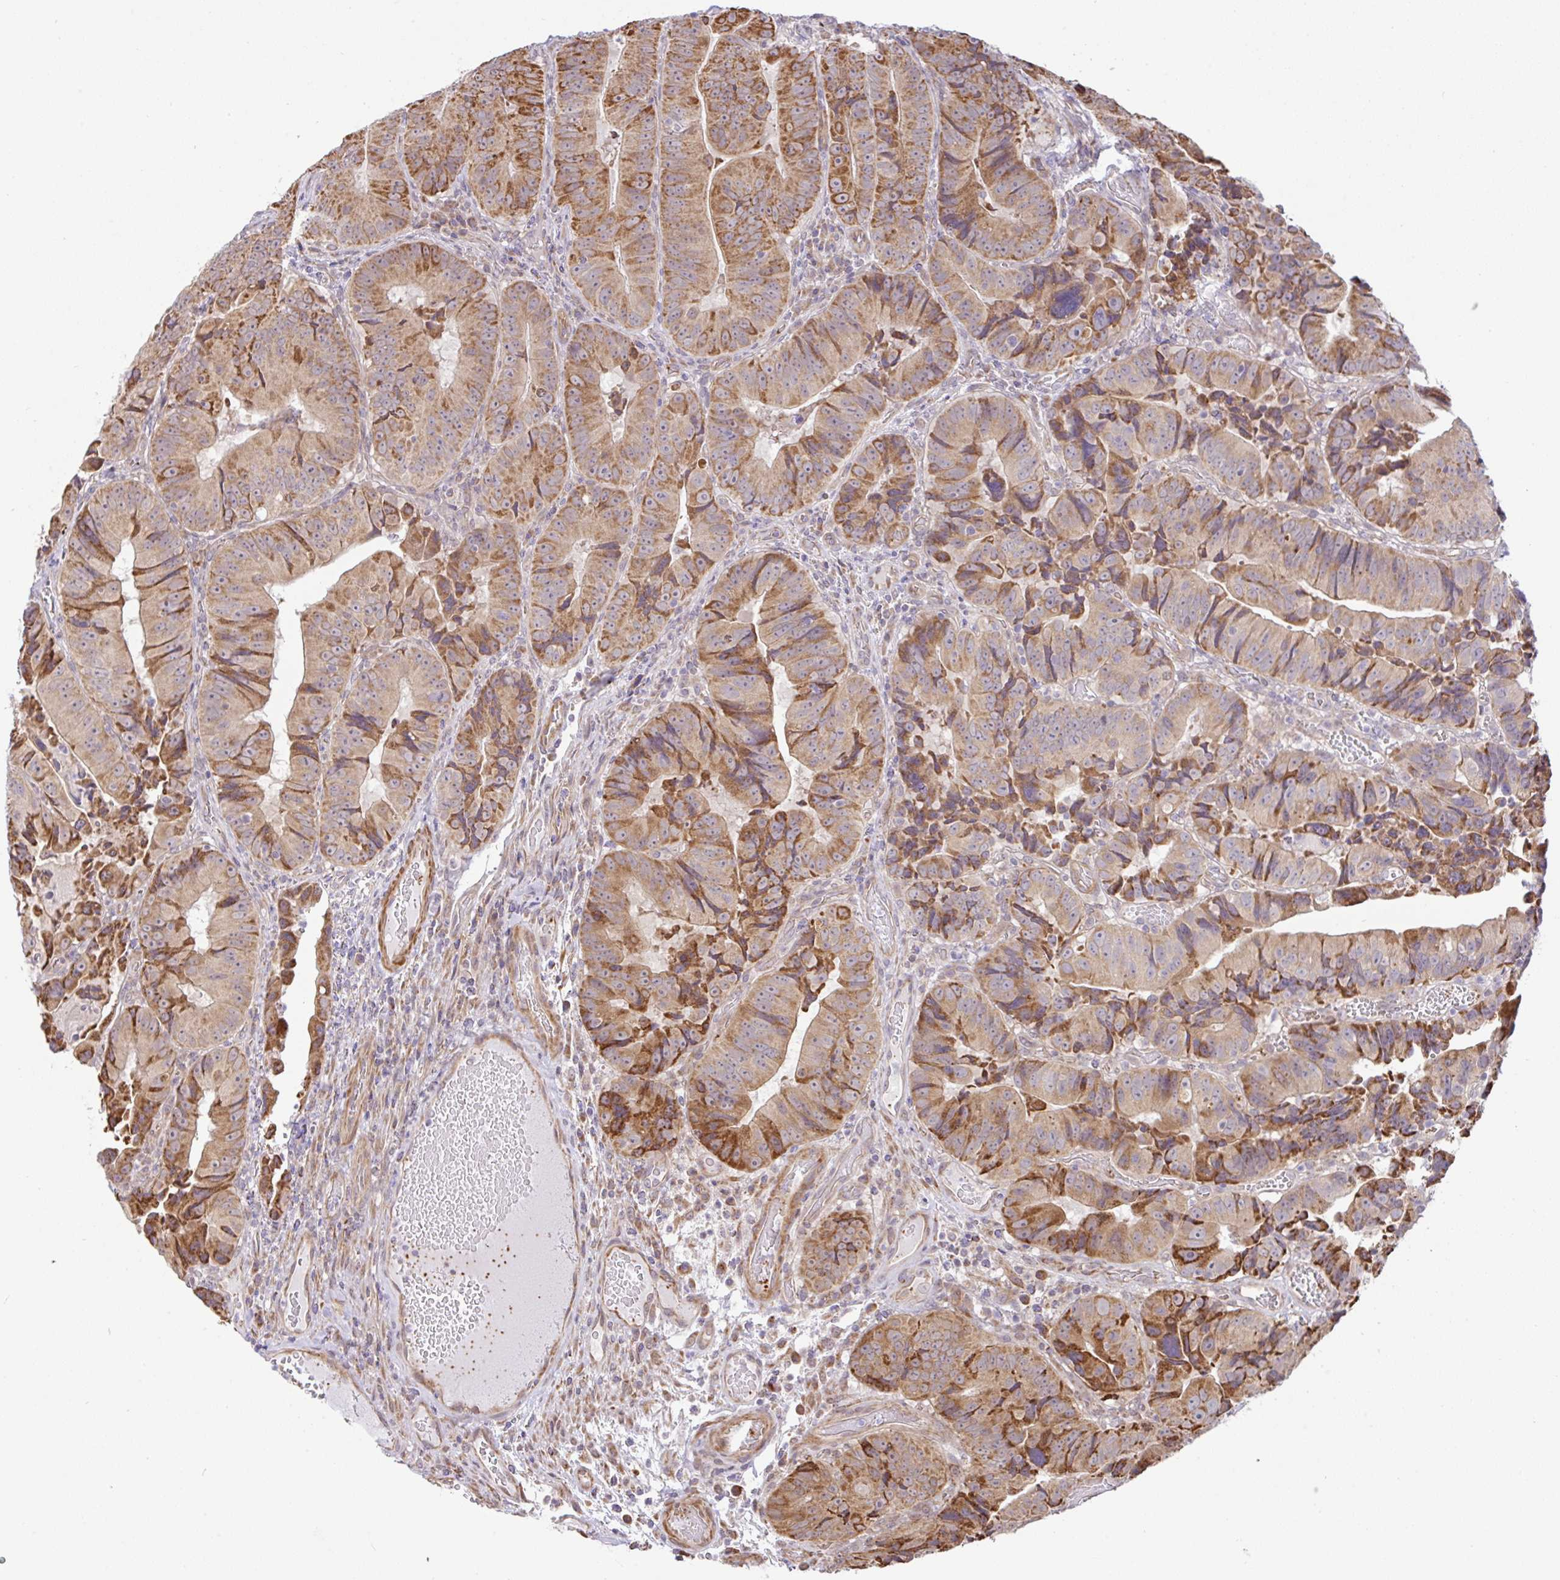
{"staining": {"intensity": "strong", "quantity": ">75%", "location": "cytoplasmic/membranous"}, "tissue": "colorectal cancer", "cell_type": "Tumor cells", "image_type": "cancer", "snomed": [{"axis": "morphology", "description": "Adenocarcinoma, NOS"}, {"axis": "topography", "description": "Colon"}], "caption": "Colorectal adenocarcinoma stained with a protein marker shows strong staining in tumor cells.", "gene": "DLEU7", "patient": {"sex": "female", "age": 86}}